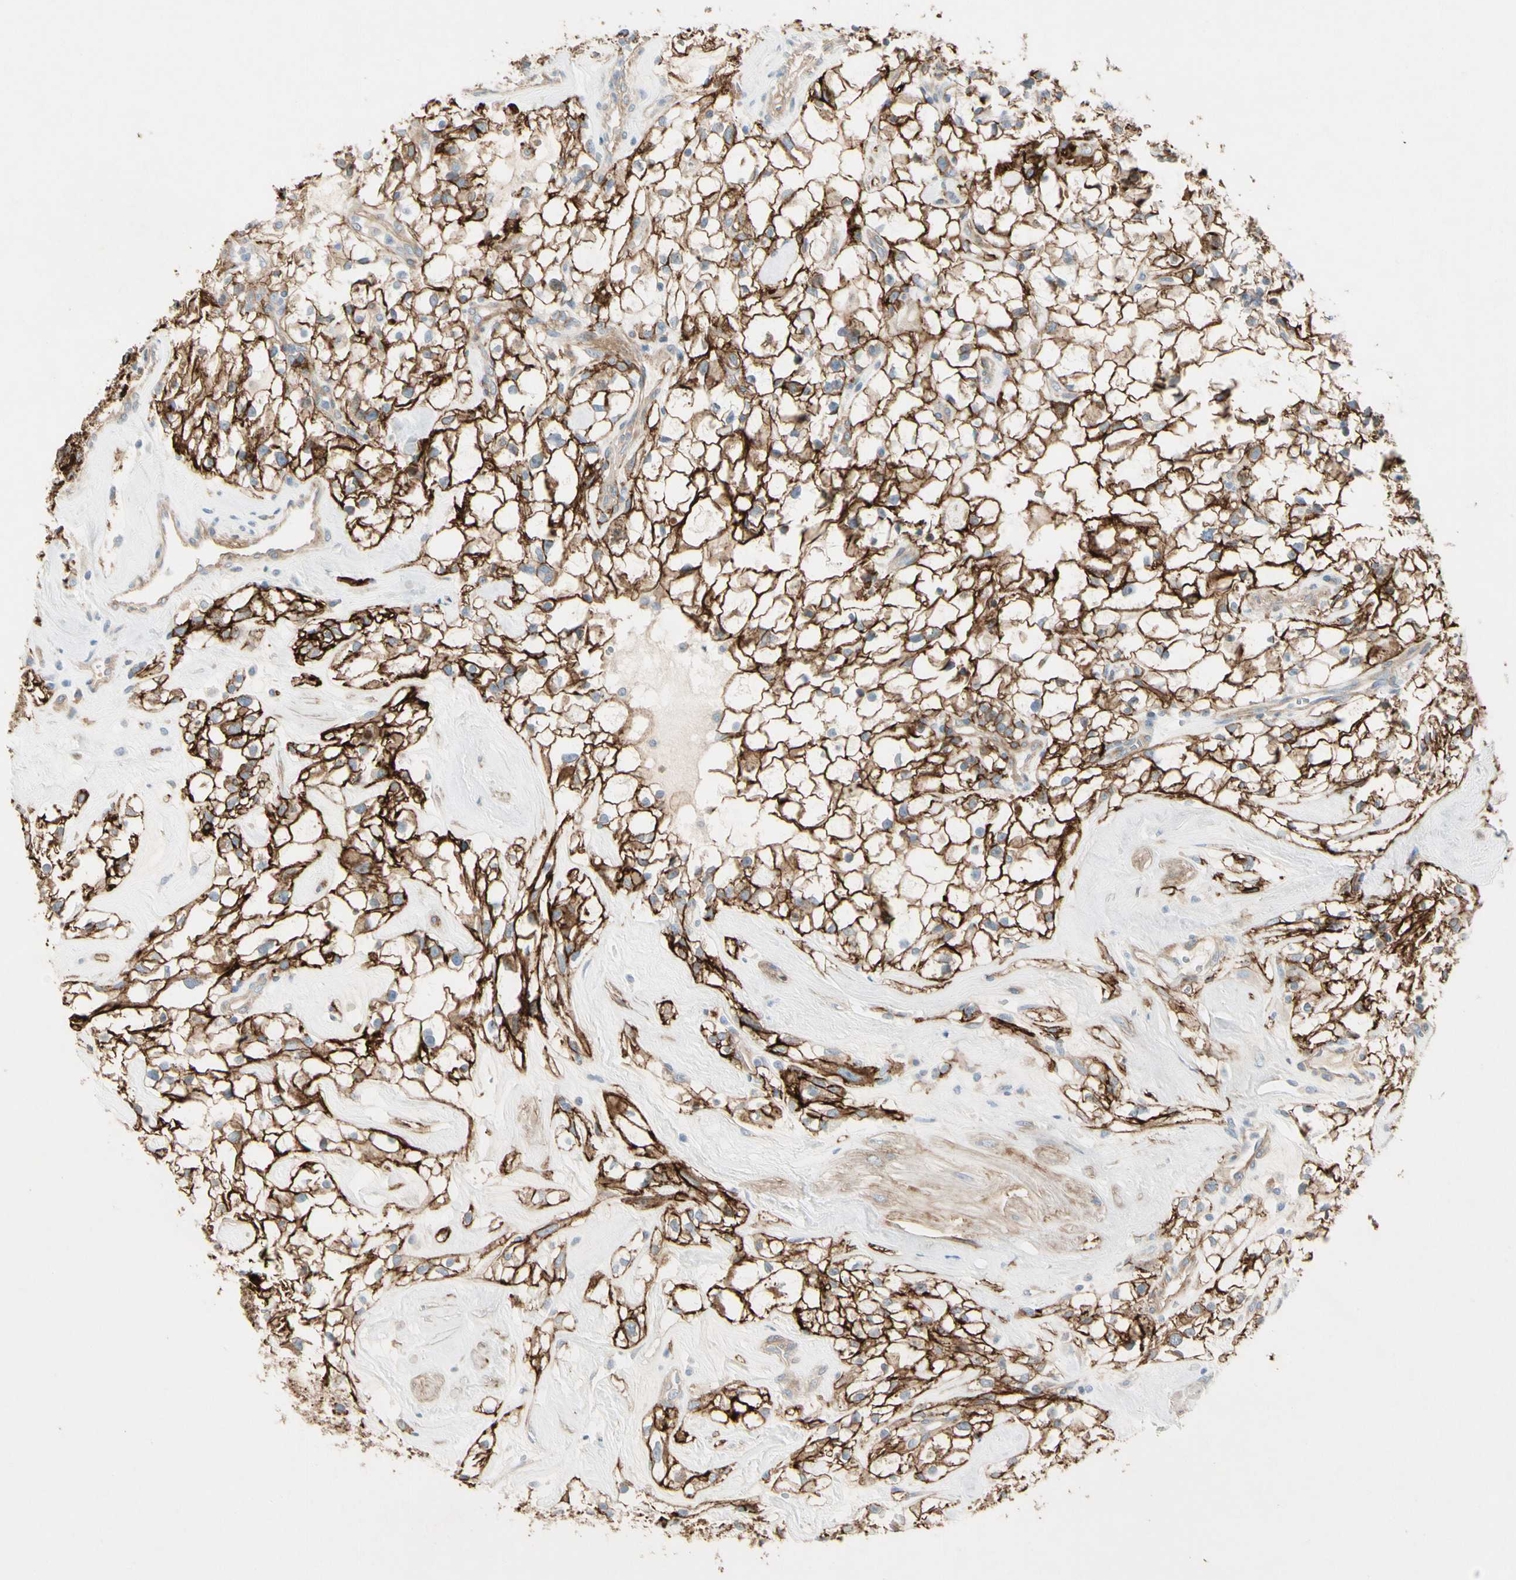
{"staining": {"intensity": "strong", "quantity": ">75%", "location": "cytoplasmic/membranous"}, "tissue": "renal cancer", "cell_type": "Tumor cells", "image_type": "cancer", "snomed": [{"axis": "morphology", "description": "Adenocarcinoma, NOS"}, {"axis": "topography", "description": "Kidney"}], "caption": "Immunohistochemical staining of adenocarcinoma (renal) displays high levels of strong cytoplasmic/membranous expression in about >75% of tumor cells. The staining was performed using DAB (3,3'-diaminobenzidine) to visualize the protein expression in brown, while the nuclei were stained in blue with hematoxylin (Magnification: 20x).", "gene": "ITGA3", "patient": {"sex": "female", "age": 60}}